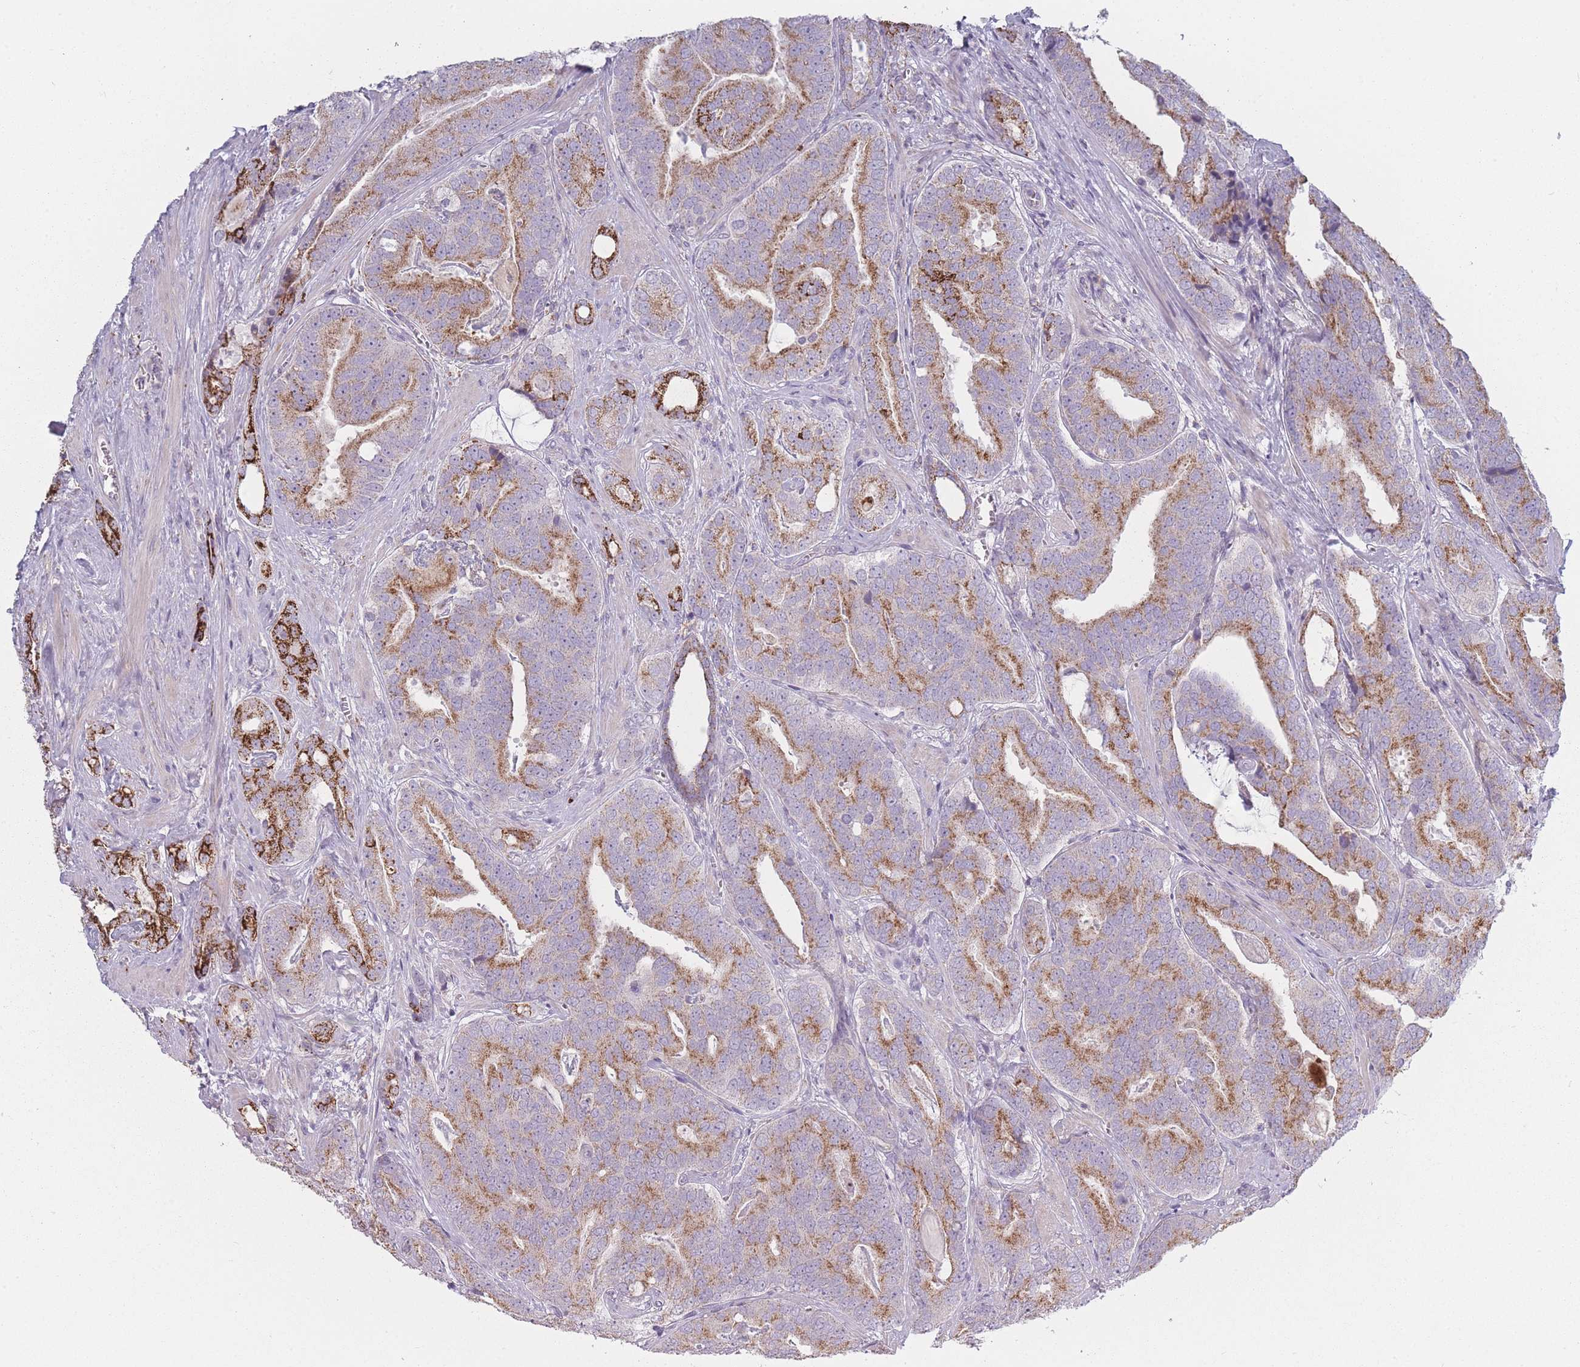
{"staining": {"intensity": "strong", "quantity": "25%-75%", "location": "cytoplasmic/membranous"}, "tissue": "prostate cancer", "cell_type": "Tumor cells", "image_type": "cancer", "snomed": [{"axis": "morphology", "description": "Adenocarcinoma, High grade"}, {"axis": "topography", "description": "Prostate"}], "caption": "Prostate high-grade adenocarcinoma stained with a protein marker displays strong staining in tumor cells.", "gene": "PEX11B", "patient": {"sex": "male", "age": 55}}